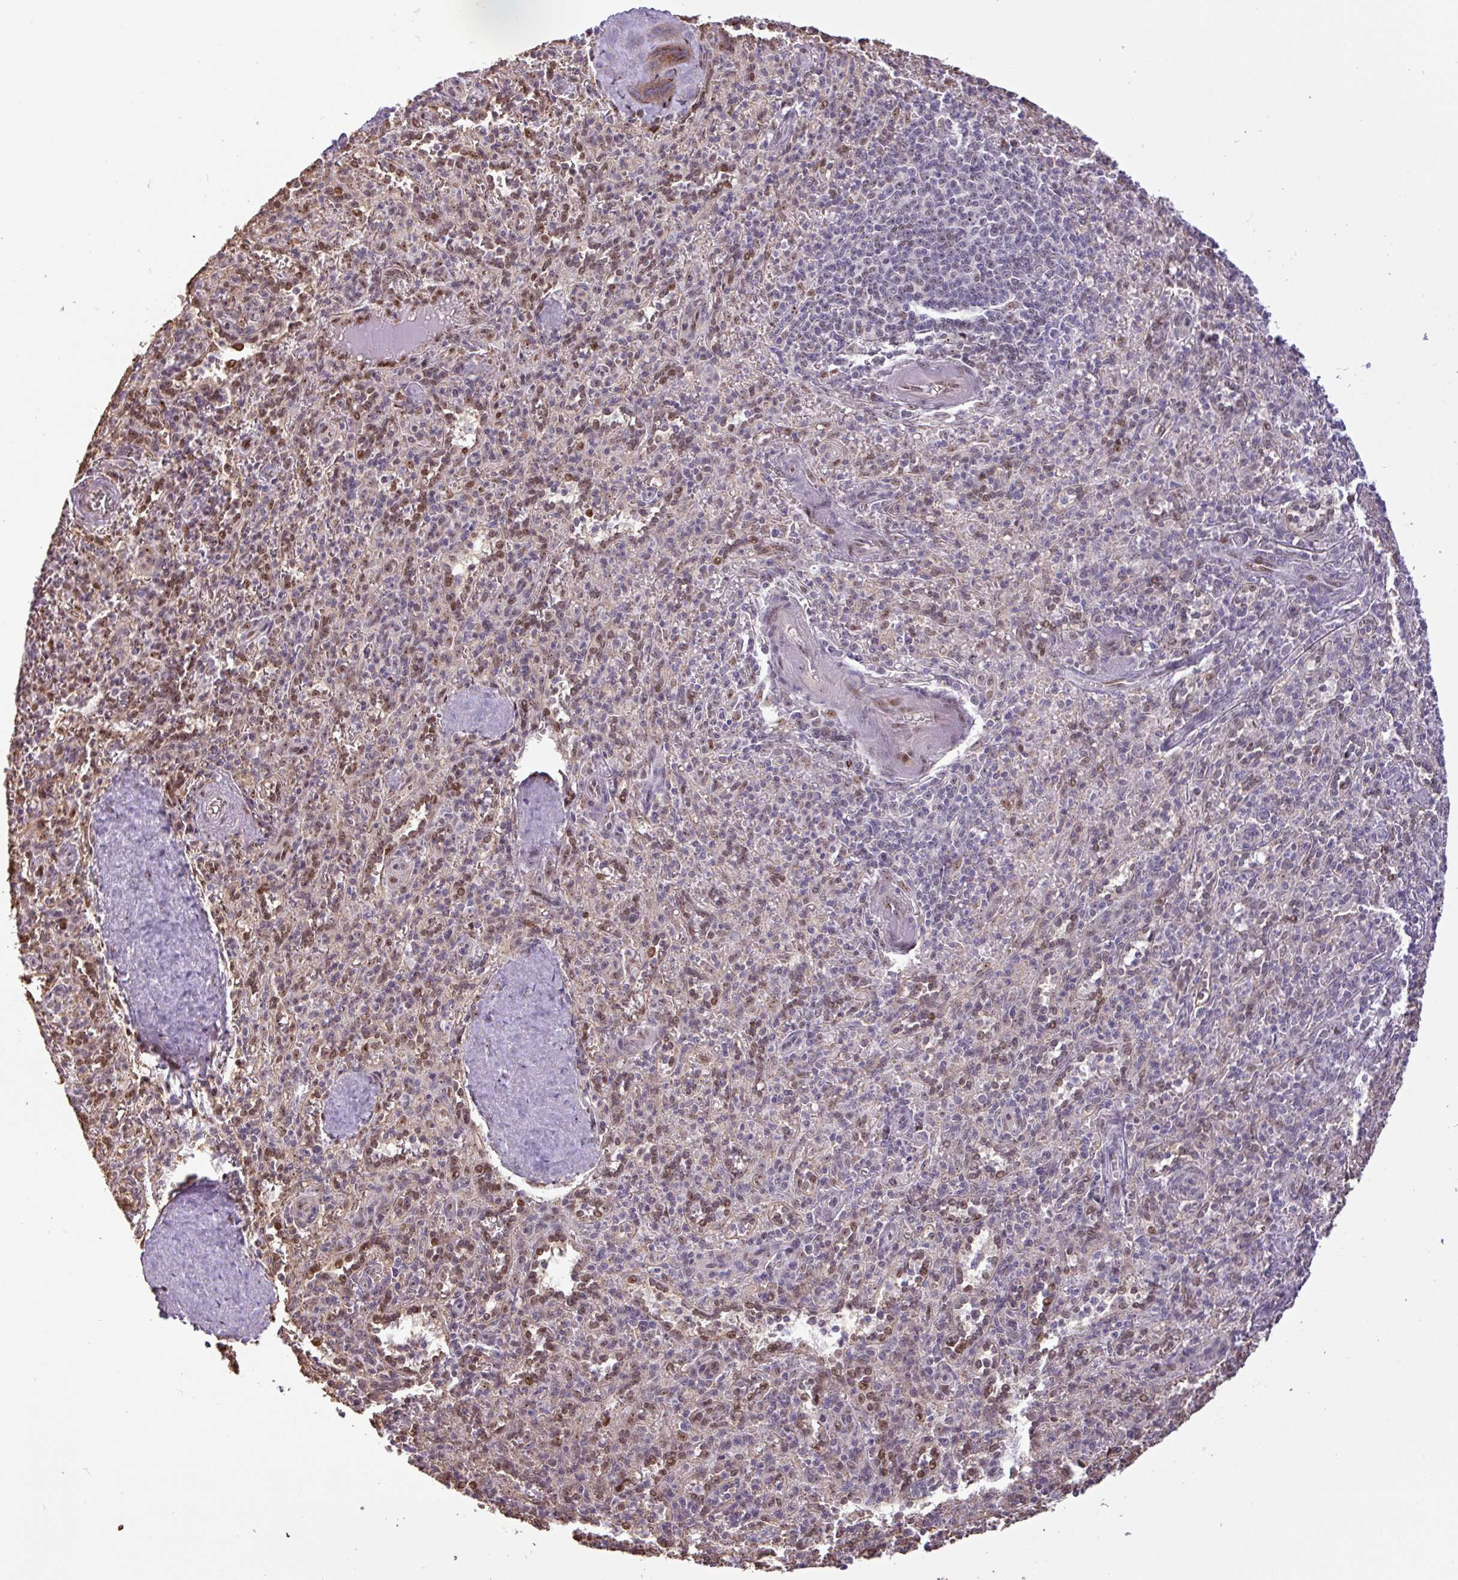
{"staining": {"intensity": "moderate", "quantity": "25%-75%", "location": "nuclear"}, "tissue": "spleen", "cell_type": "Cells in red pulp", "image_type": "normal", "snomed": [{"axis": "morphology", "description": "Normal tissue, NOS"}, {"axis": "topography", "description": "Spleen"}], "caption": "DAB immunohistochemical staining of unremarkable spleen displays moderate nuclear protein positivity in approximately 25%-75% of cells in red pulp. (DAB (3,3'-diaminobenzidine) IHC, brown staining for protein, blue staining for nuclei).", "gene": "RRN3", "patient": {"sex": "female", "age": 70}}